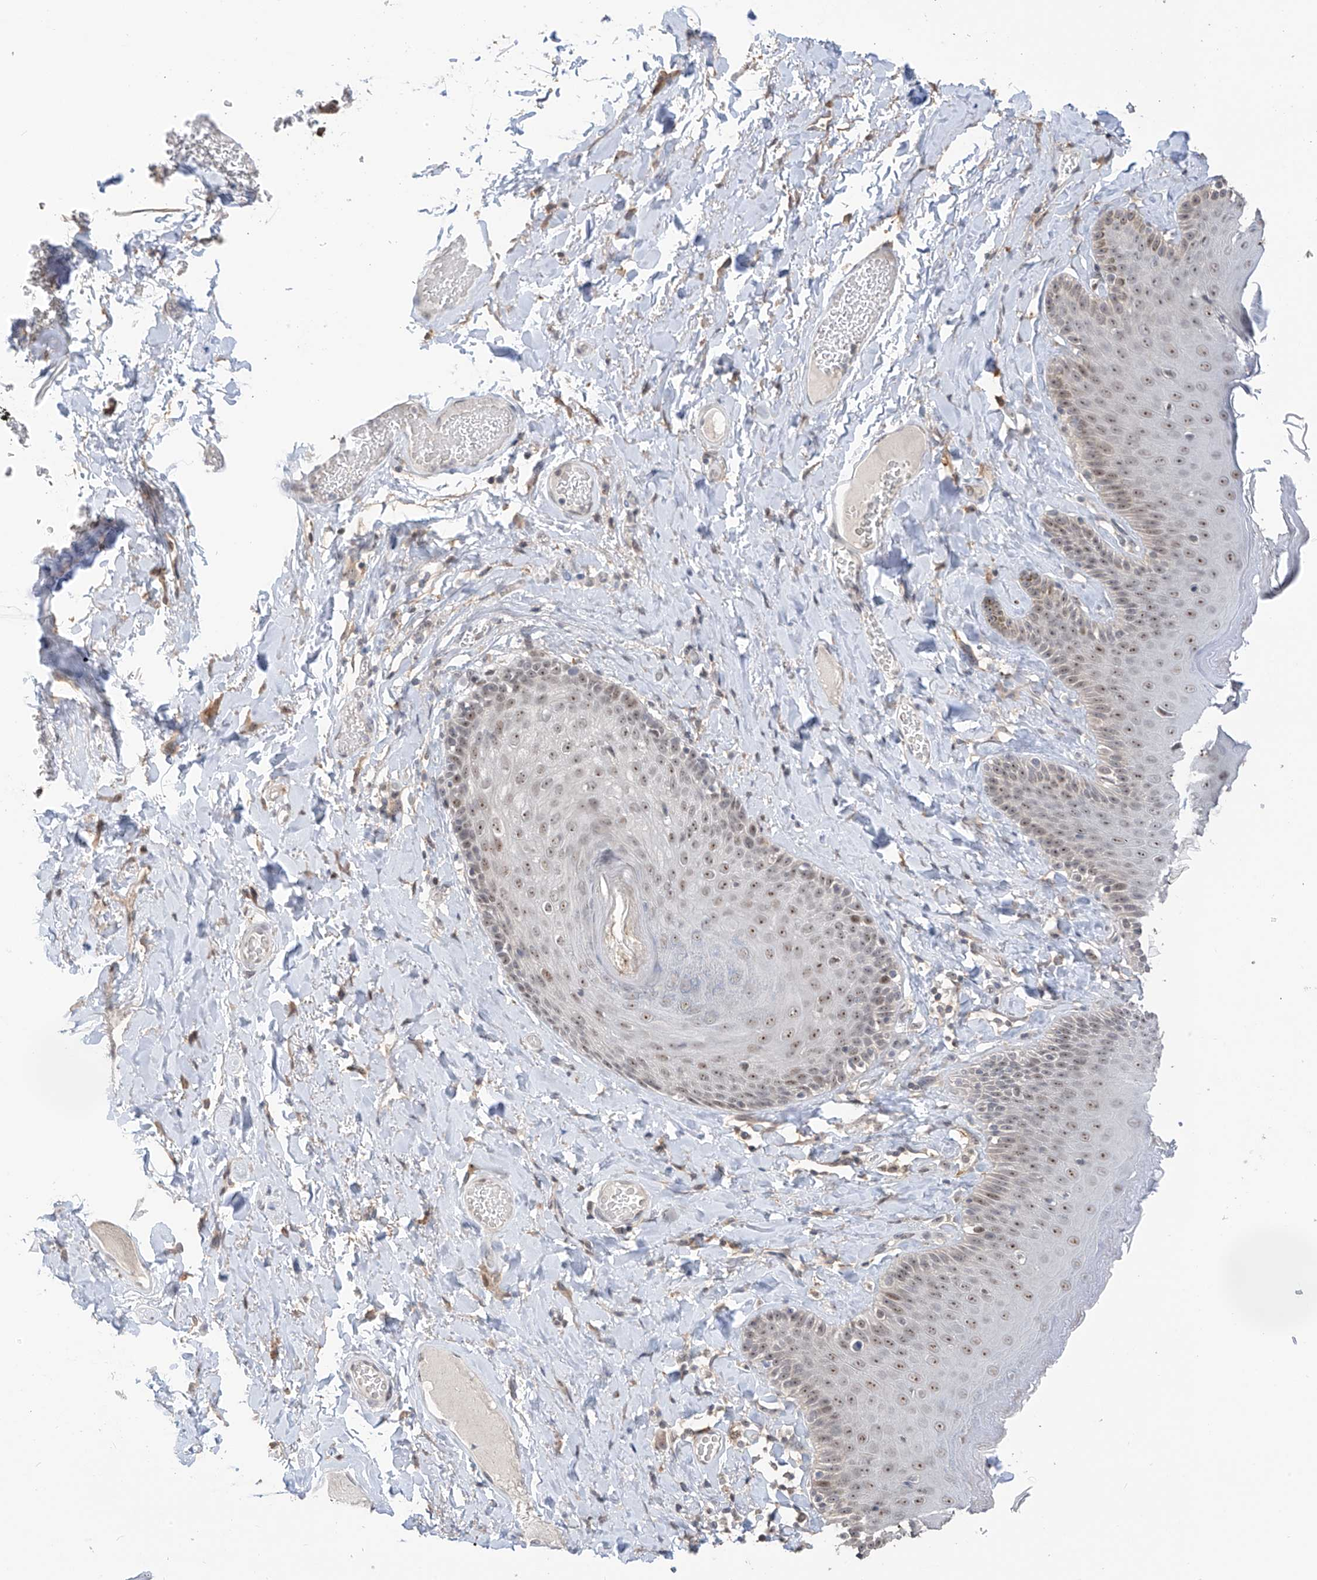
{"staining": {"intensity": "moderate", "quantity": ">75%", "location": "nuclear"}, "tissue": "skin", "cell_type": "Epidermal cells", "image_type": "normal", "snomed": [{"axis": "morphology", "description": "Normal tissue, NOS"}, {"axis": "topography", "description": "Anal"}], "caption": "Brown immunohistochemical staining in benign human skin shows moderate nuclear positivity in approximately >75% of epidermal cells.", "gene": "C1orf131", "patient": {"sex": "male", "age": 69}}